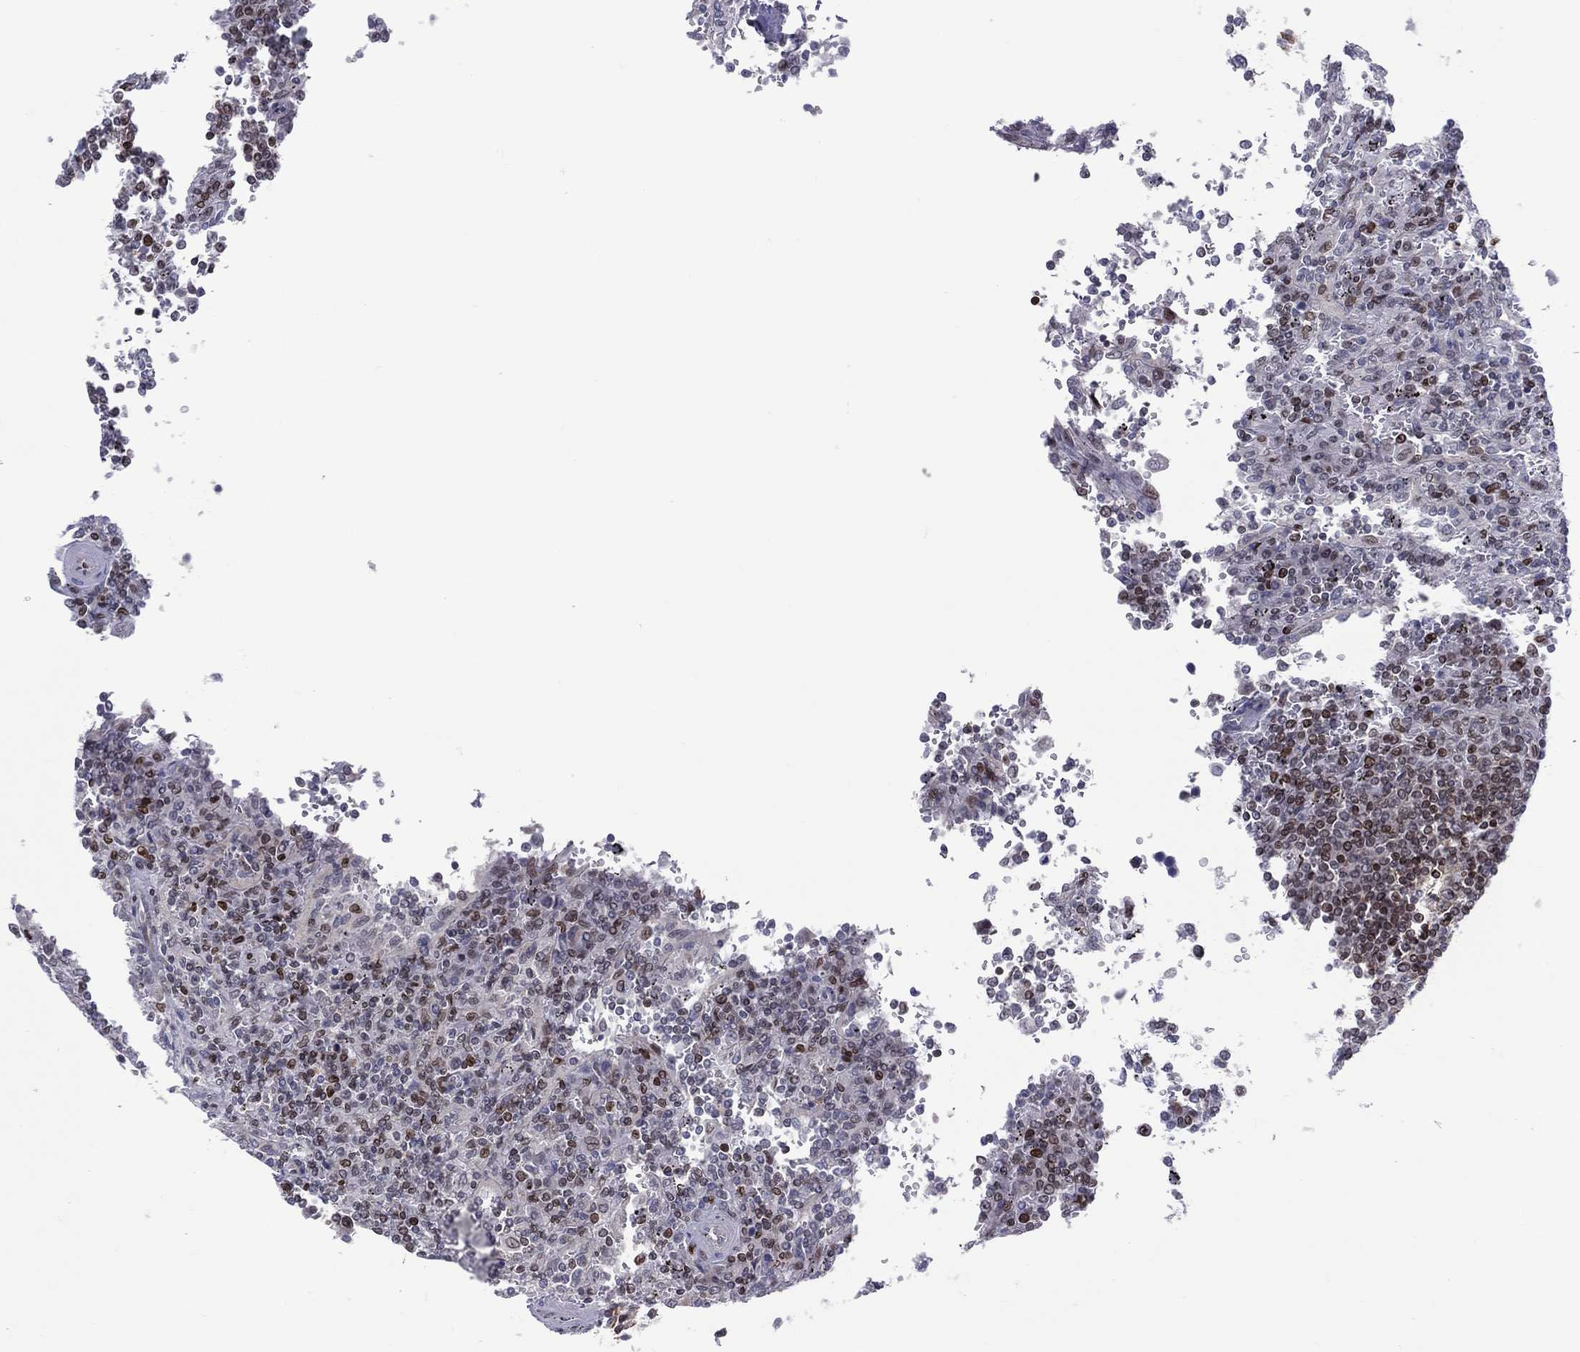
{"staining": {"intensity": "moderate", "quantity": "25%-75%", "location": "nuclear"}, "tissue": "lymphoma", "cell_type": "Tumor cells", "image_type": "cancer", "snomed": [{"axis": "morphology", "description": "Malignant lymphoma, non-Hodgkin's type, Low grade"}, {"axis": "topography", "description": "Spleen"}], "caption": "IHC histopathology image of neoplastic tissue: lymphoma stained using immunohistochemistry (IHC) exhibits medium levels of moderate protein expression localized specifically in the nuclear of tumor cells, appearing as a nuclear brown color.", "gene": "DBF4B", "patient": {"sex": "male", "age": 62}}